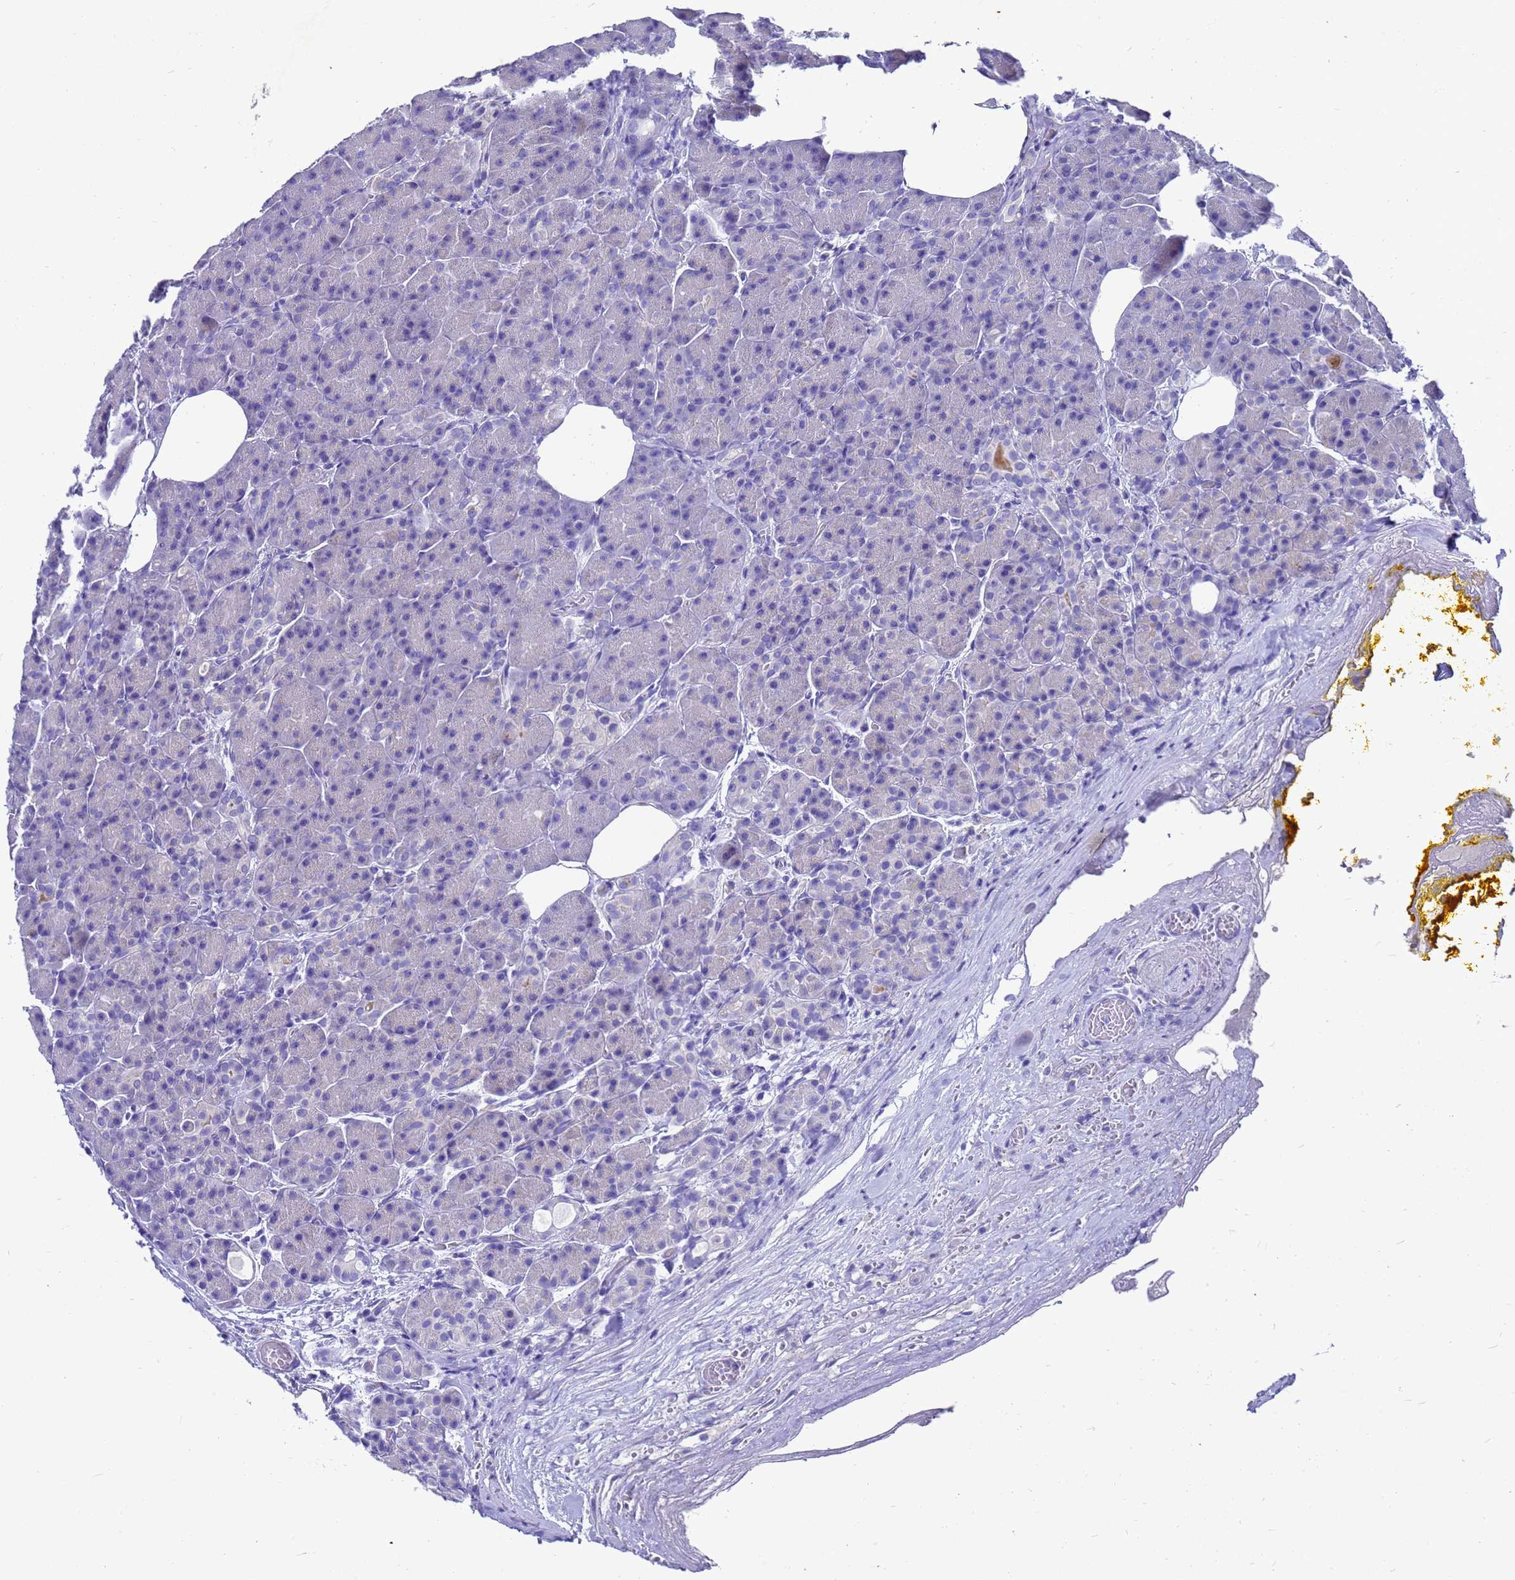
{"staining": {"intensity": "negative", "quantity": "none", "location": "none"}, "tissue": "pancreas", "cell_type": "Exocrine glandular cells", "image_type": "normal", "snomed": [{"axis": "morphology", "description": "Normal tissue, NOS"}, {"axis": "topography", "description": "Pancreas"}], "caption": "This is an IHC micrograph of normal human pancreas. There is no positivity in exocrine glandular cells.", "gene": "MS4A13", "patient": {"sex": "male", "age": 63}}